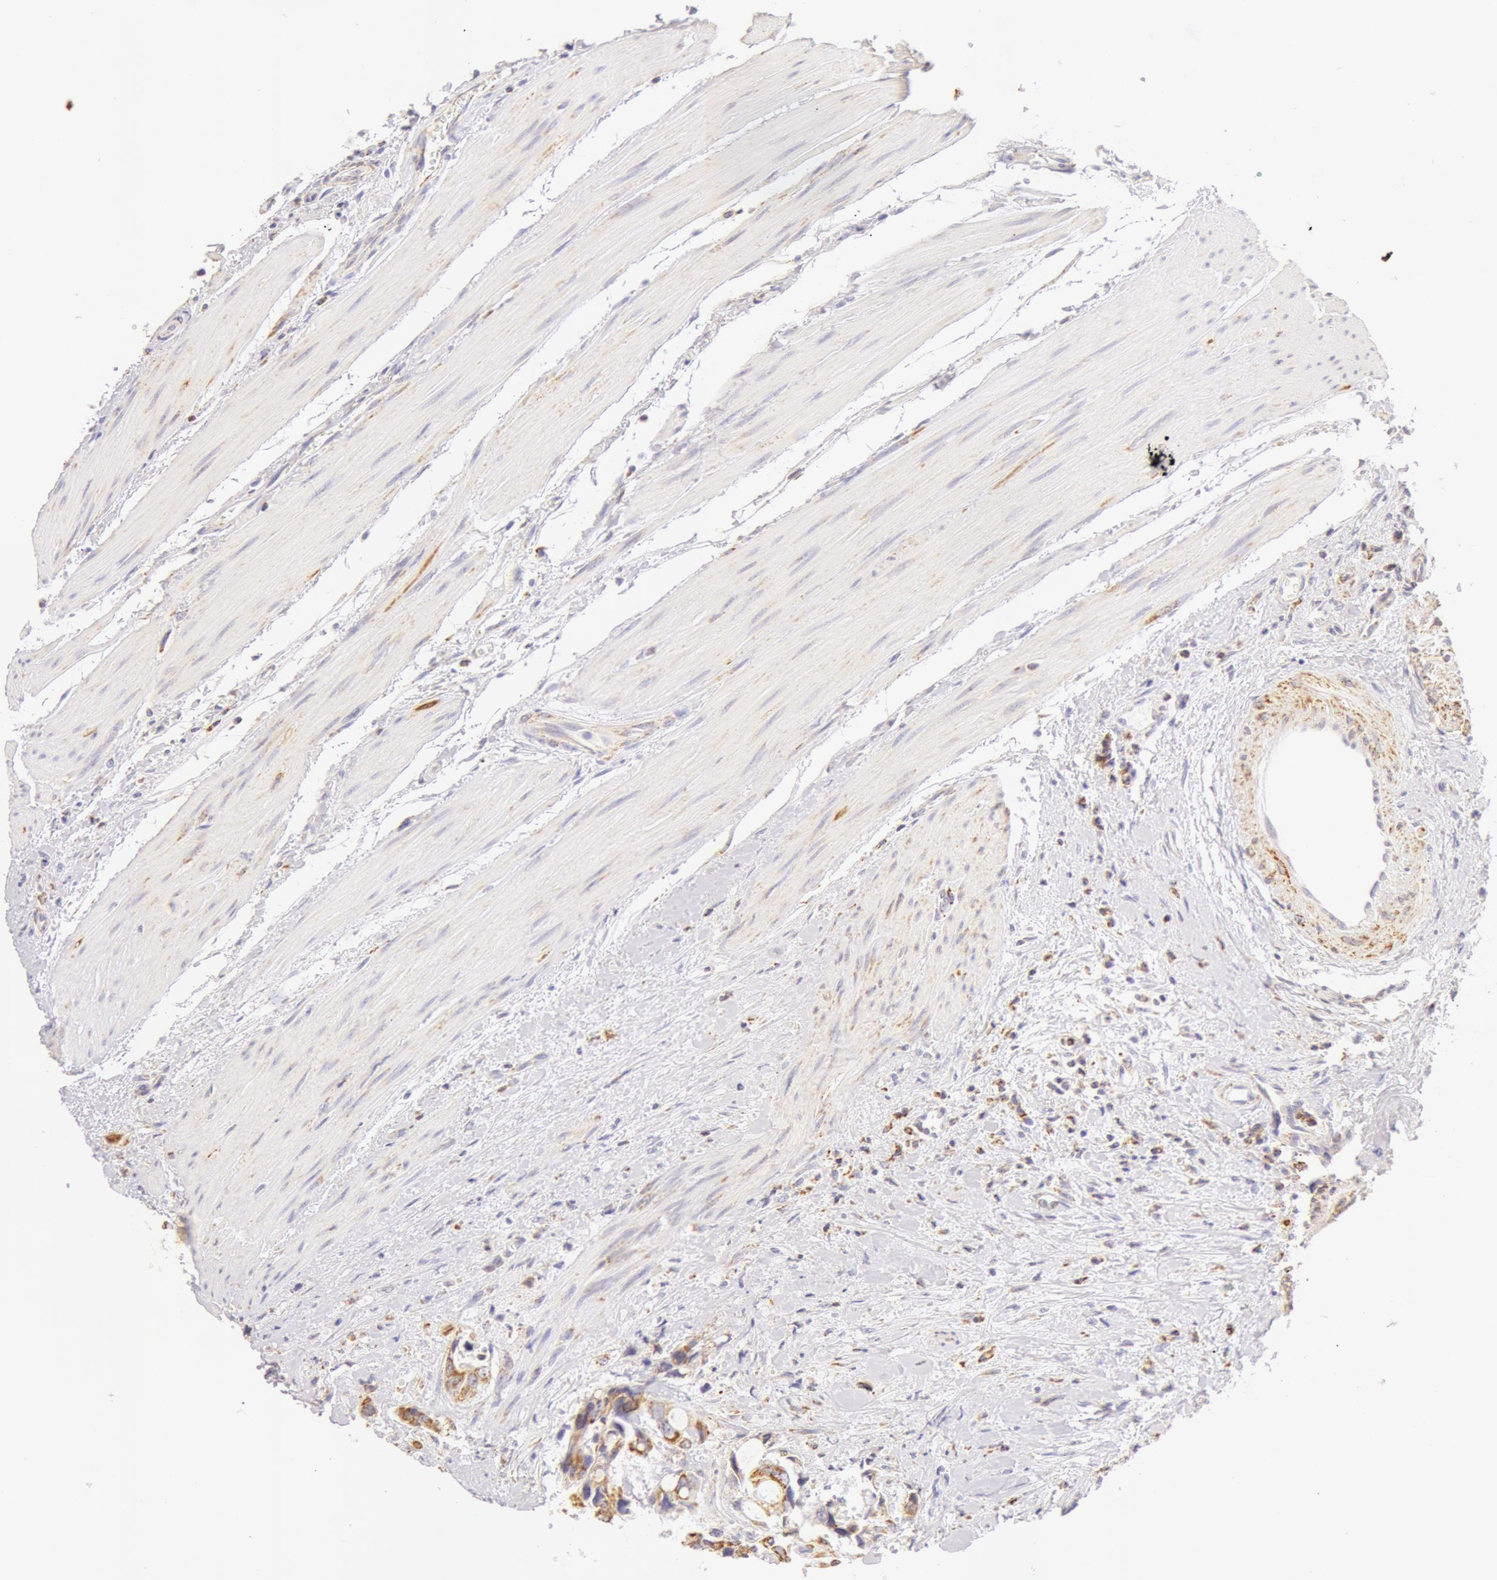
{"staining": {"intensity": "moderate", "quantity": ">75%", "location": "cytoplasmic/membranous"}, "tissue": "colorectal cancer", "cell_type": "Tumor cells", "image_type": "cancer", "snomed": [{"axis": "morphology", "description": "Adenocarcinoma, NOS"}, {"axis": "topography", "description": "Rectum"}], "caption": "Immunohistochemical staining of human colorectal cancer shows medium levels of moderate cytoplasmic/membranous protein positivity in approximately >75% of tumor cells.", "gene": "ATP5F1B", "patient": {"sex": "male", "age": 76}}